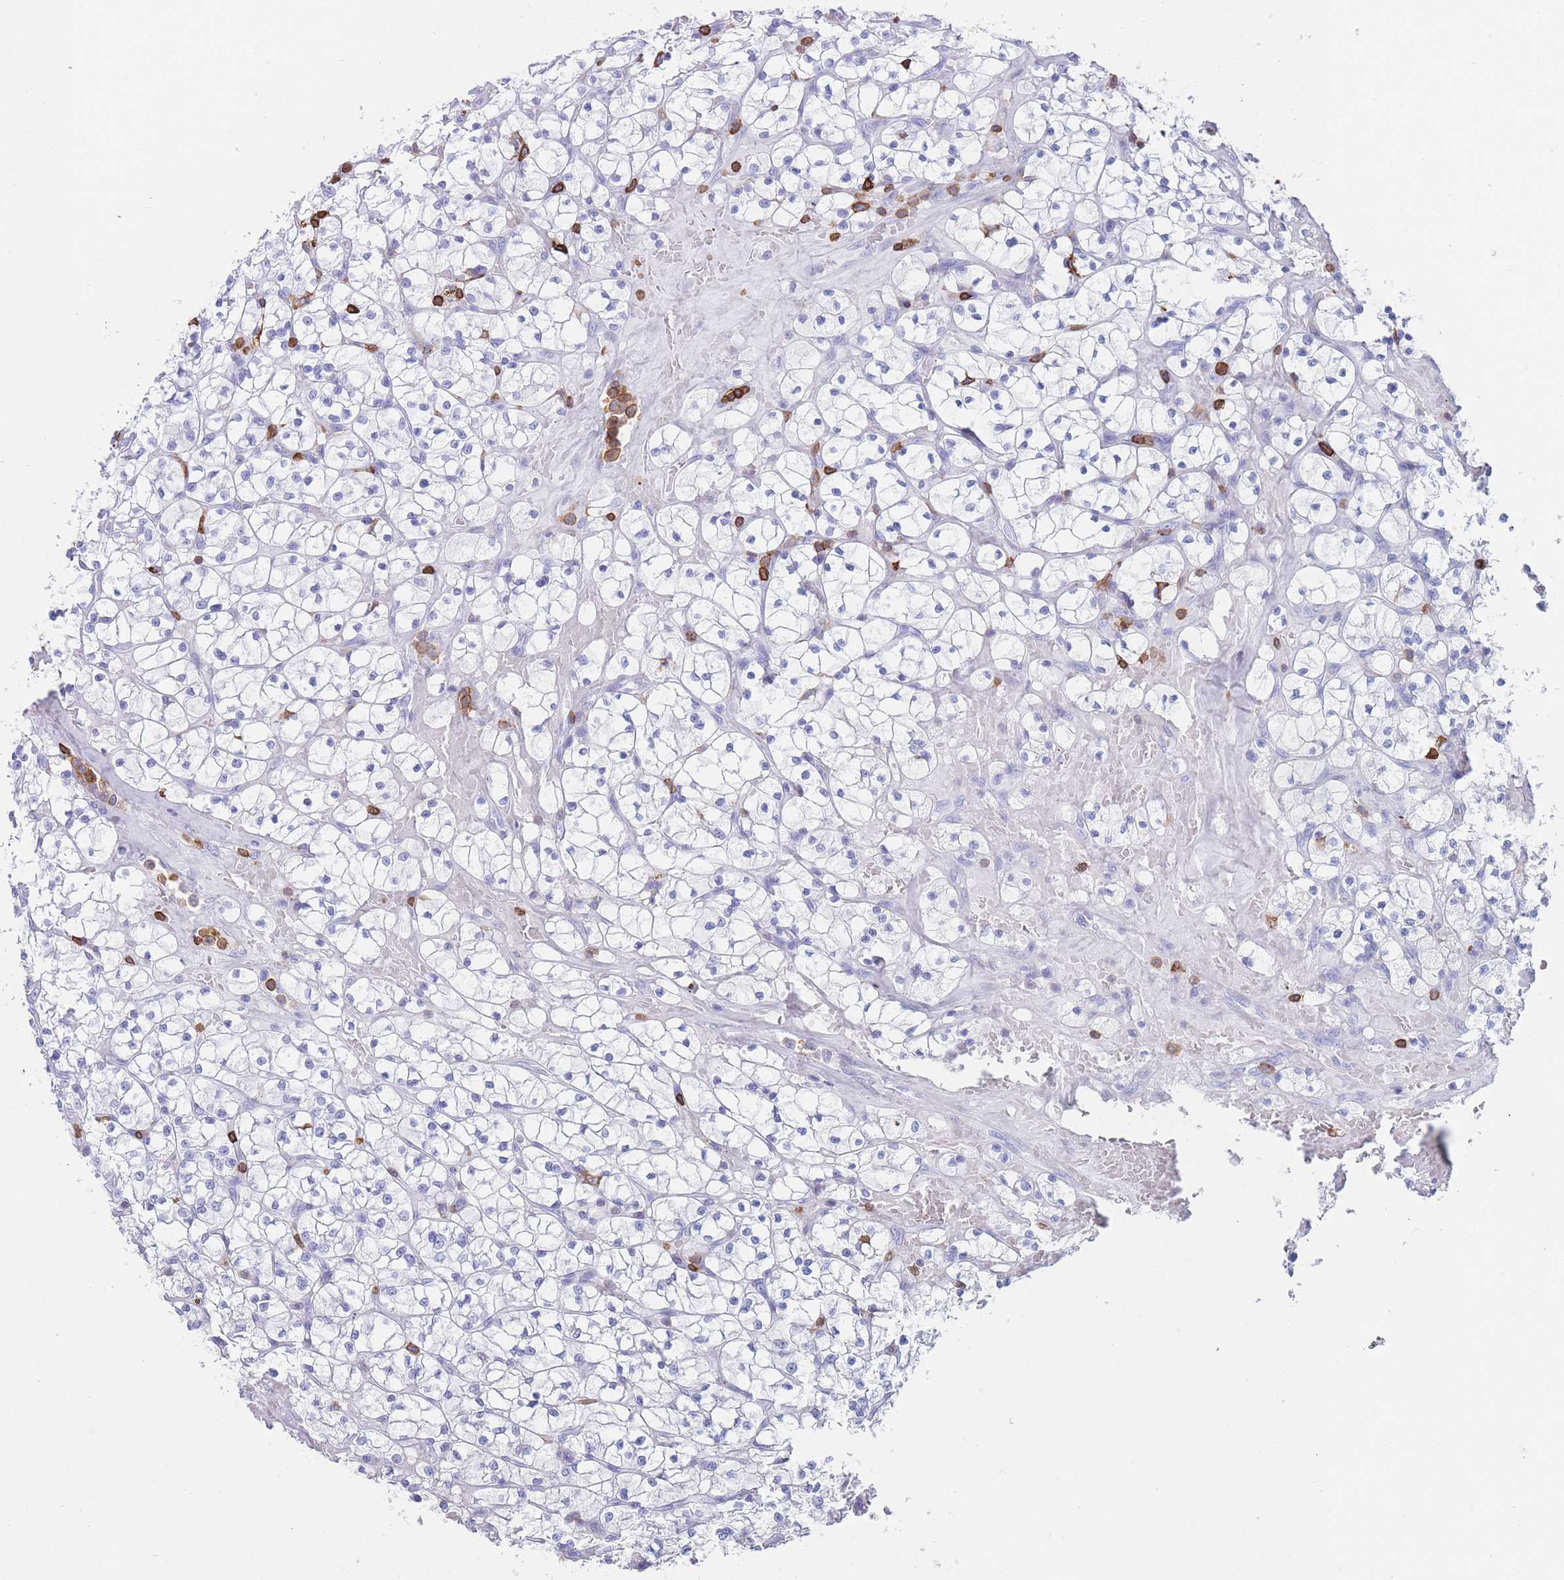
{"staining": {"intensity": "negative", "quantity": "none", "location": "none"}, "tissue": "renal cancer", "cell_type": "Tumor cells", "image_type": "cancer", "snomed": [{"axis": "morphology", "description": "Adenocarcinoma, NOS"}, {"axis": "topography", "description": "Kidney"}], "caption": "This is an immunohistochemistry histopathology image of renal cancer. There is no positivity in tumor cells.", "gene": "CORO1A", "patient": {"sex": "female", "age": 64}}